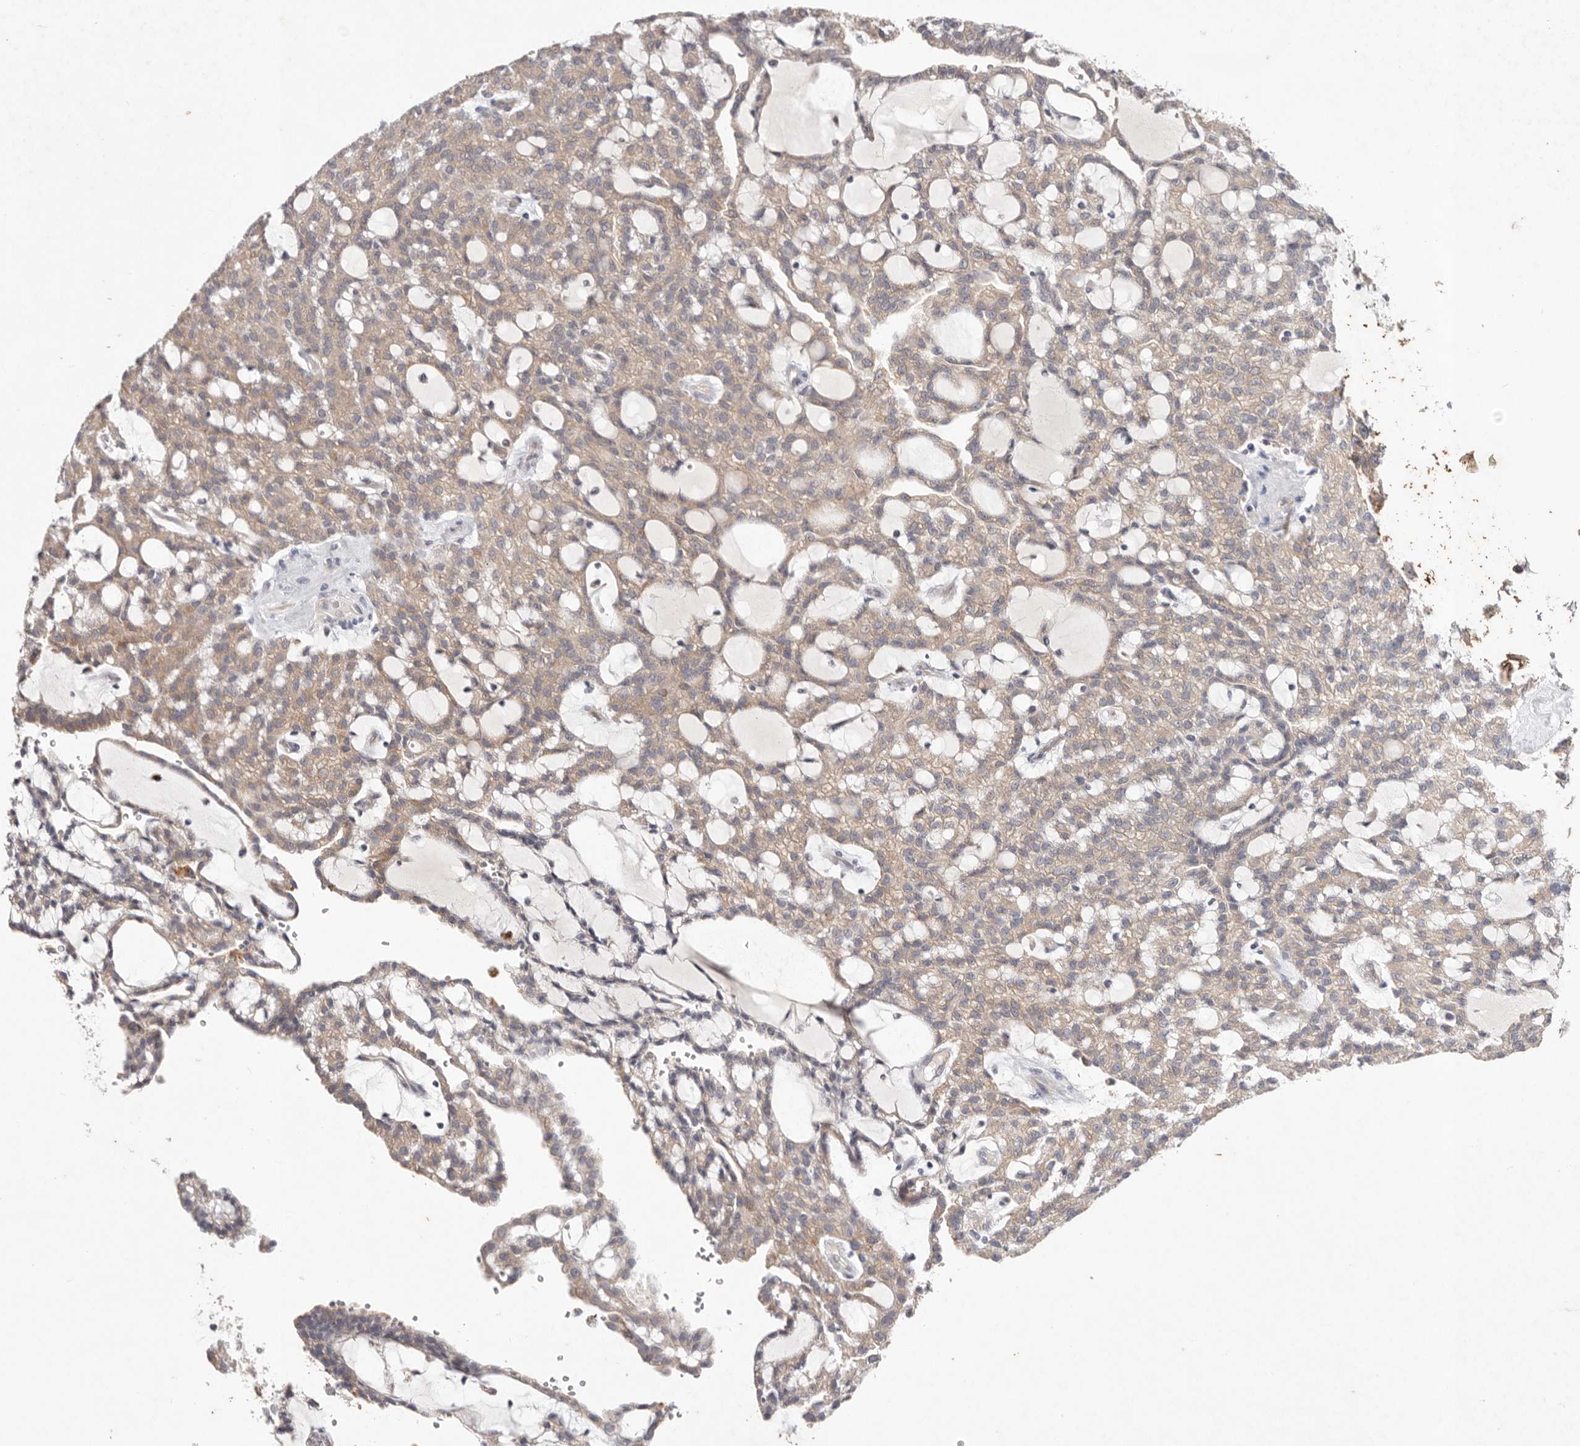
{"staining": {"intensity": "weak", "quantity": ">75%", "location": "cytoplasmic/membranous"}, "tissue": "renal cancer", "cell_type": "Tumor cells", "image_type": "cancer", "snomed": [{"axis": "morphology", "description": "Adenocarcinoma, NOS"}, {"axis": "topography", "description": "Kidney"}], "caption": "Protein analysis of renal adenocarcinoma tissue displays weak cytoplasmic/membranous staining in approximately >75% of tumor cells. The staining was performed using DAB, with brown indicating positive protein expression. Nuclei are stained blue with hematoxylin.", "gene": "WDR77", "patient": {"sex": "male", "age": 63}}